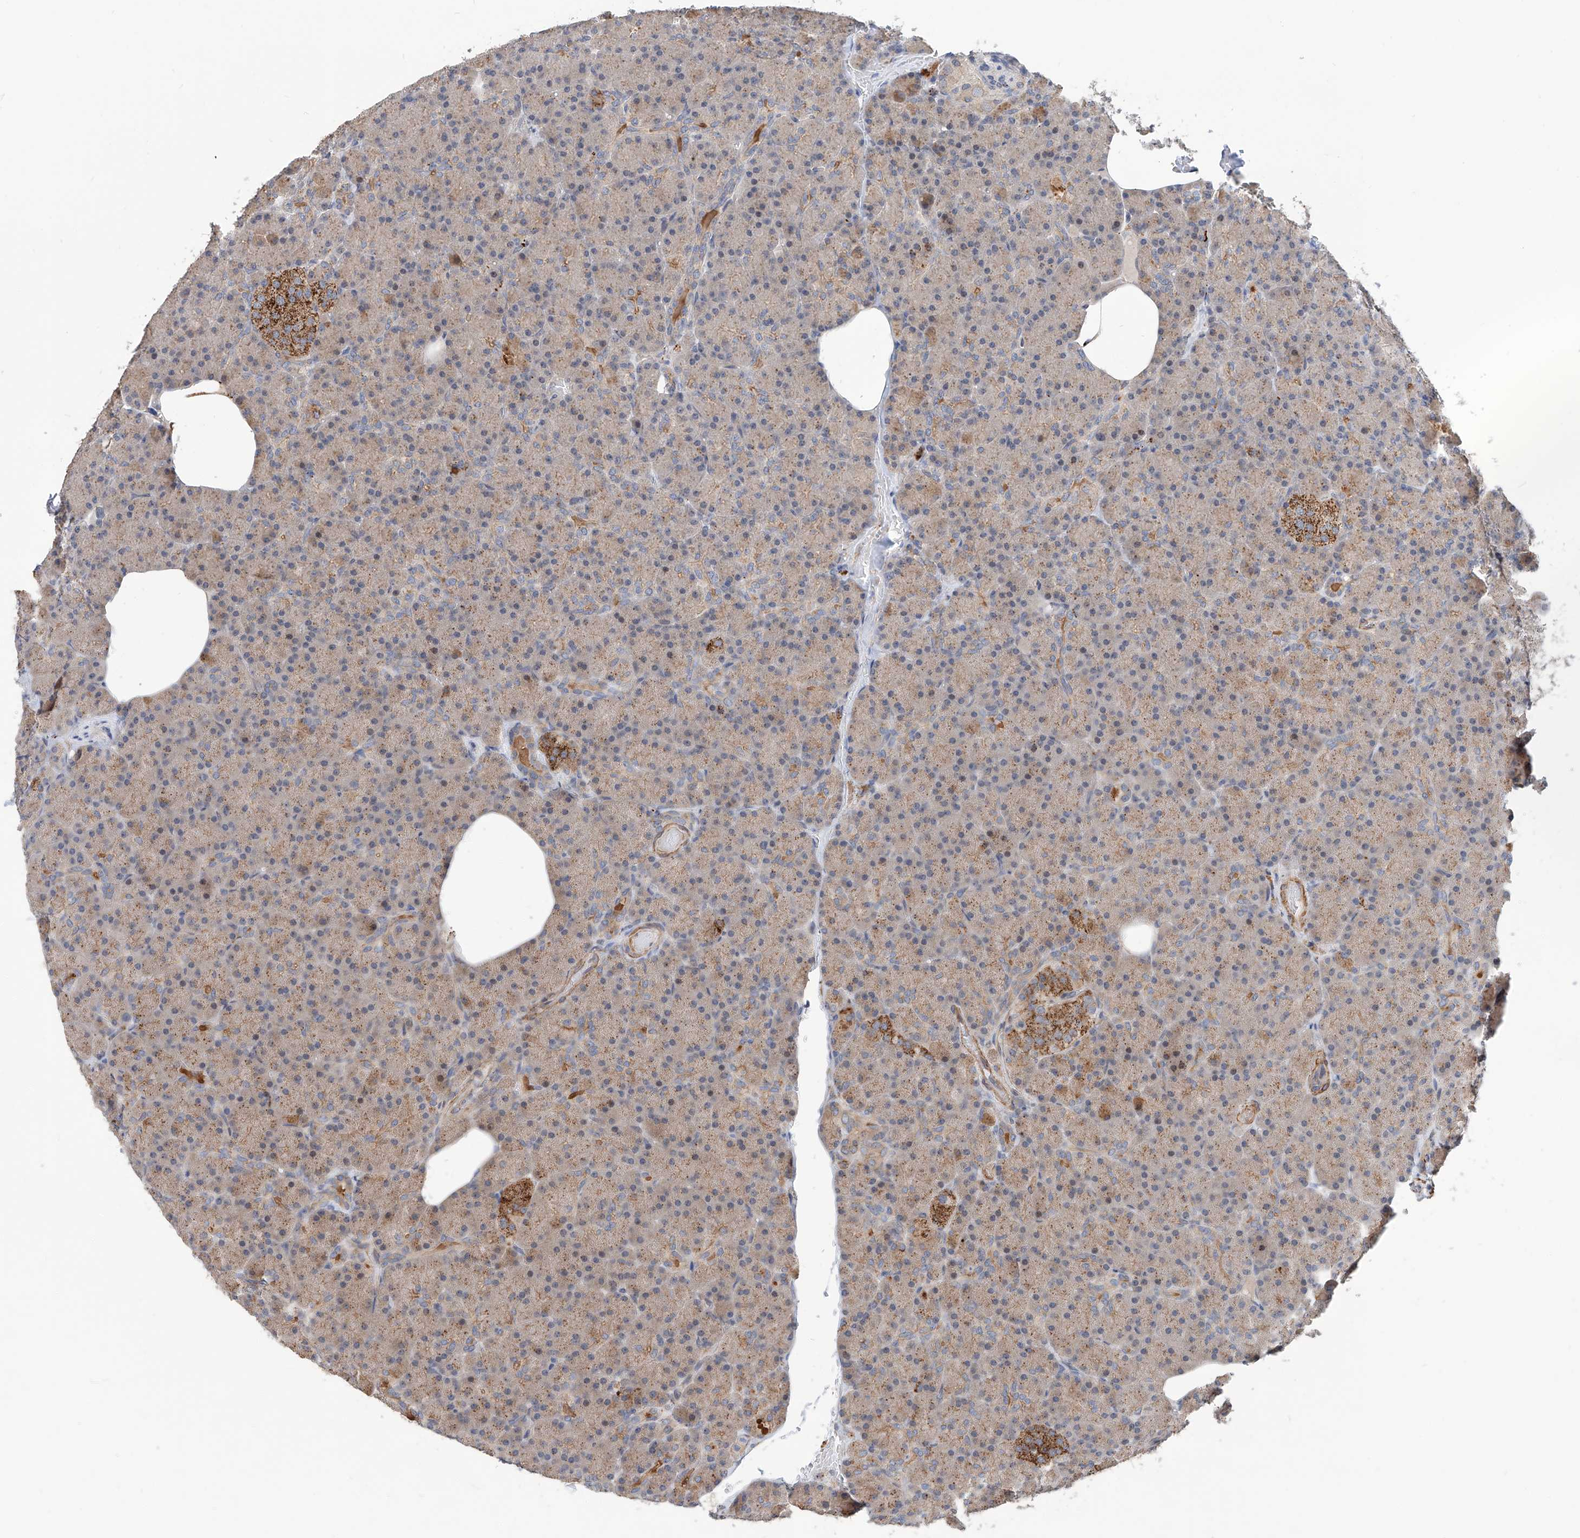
{"staining": {"intensity": "moderate", "quantity": "25%-75%", "location": "cytoplasmic/membranous"}, "tissue": "pancreas", "cell_type": "Exocrine glandular cells", "image_type": "normal", "snomed": [{"axis": "morphology", "description": "Normal tissue, NOS"}, {"axis": "topography", "description": "Pancreas"}], "caption": "Immunohistochemistry micrograph of normal human pancreas stained for a protein (brown), which displays medium levels of moderate cytoplasmic/membranous positivity in approximately 25%-75% of exocrine glandular cells.", "gene": "MAGEE2", "patient": {"sex": "female", "age": 43}}